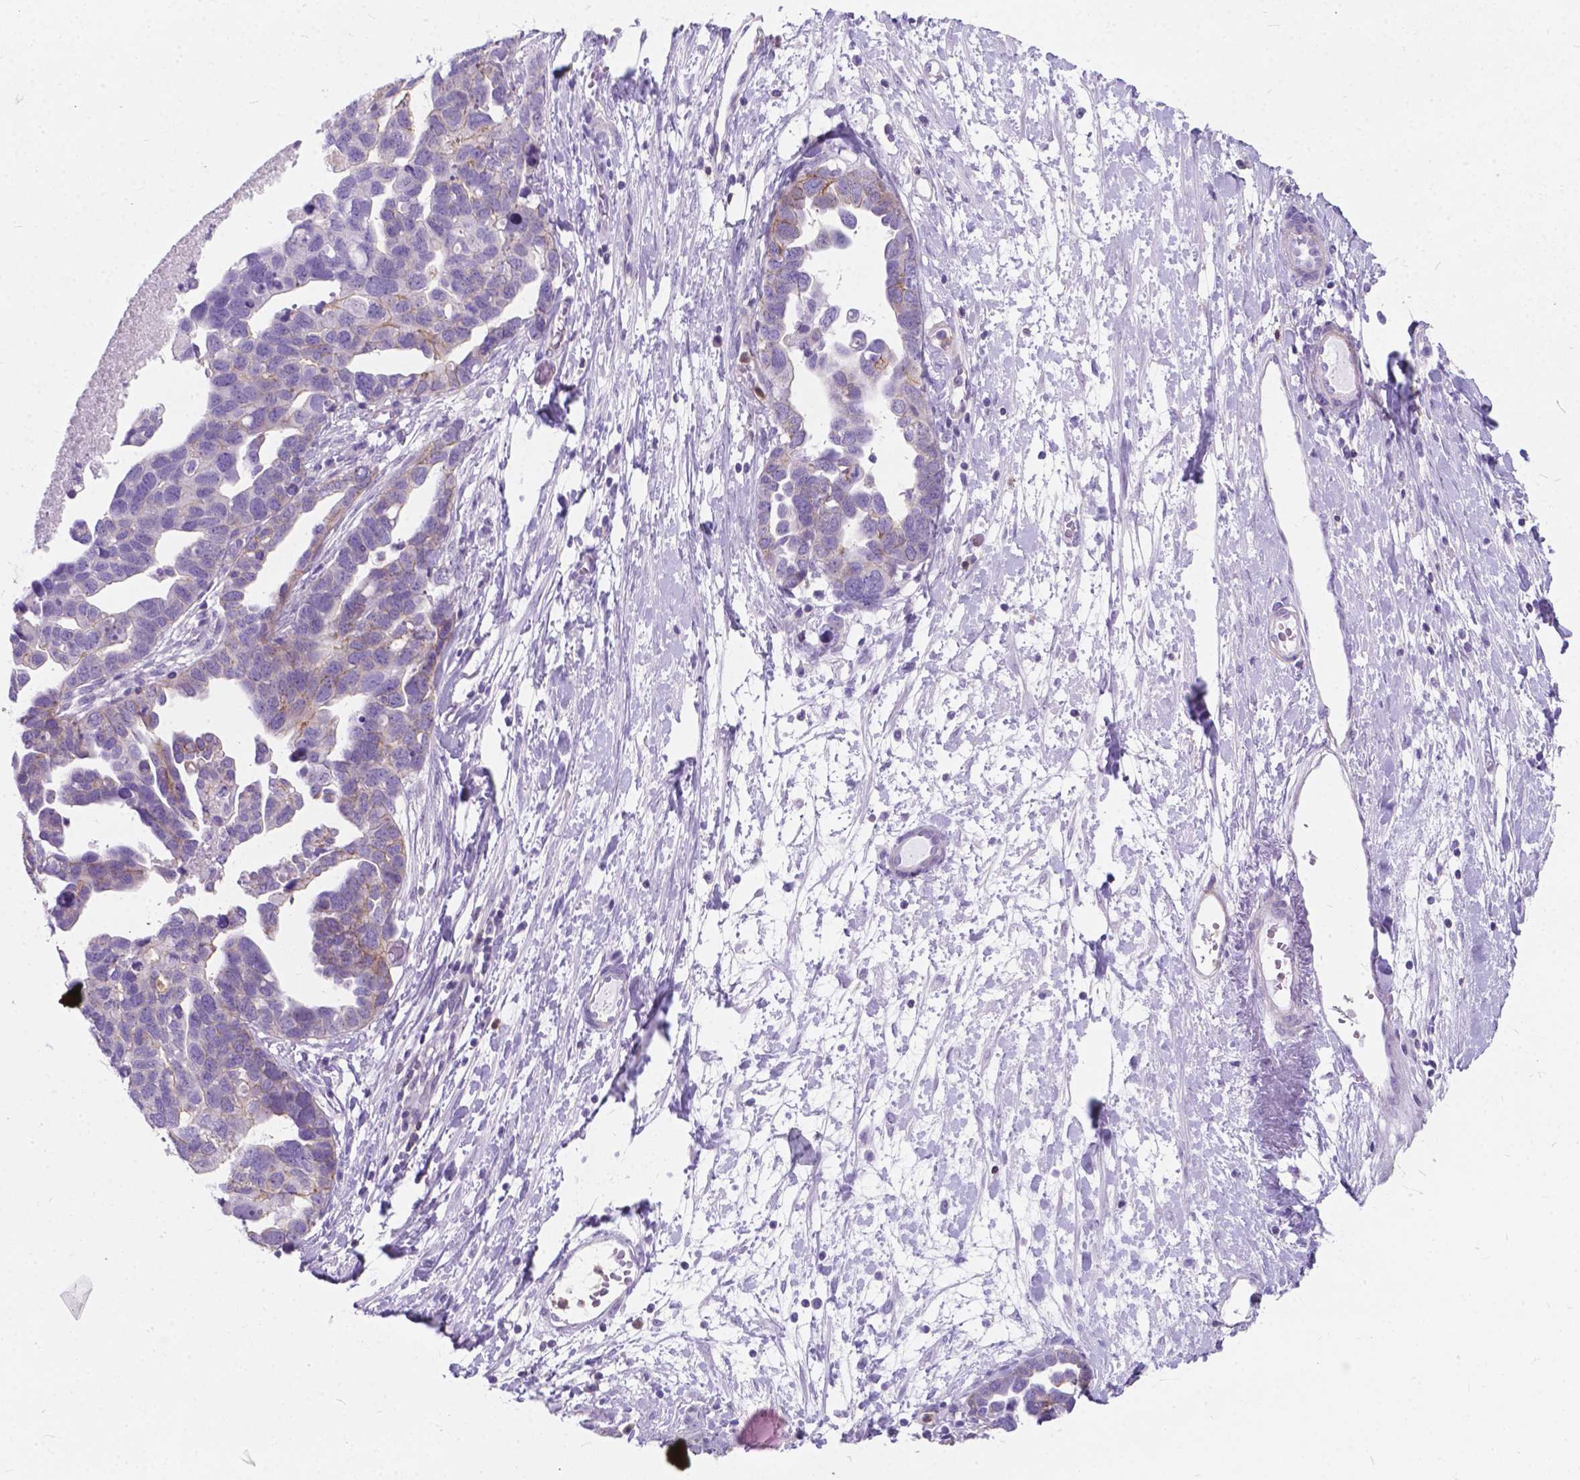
{"staining": {"intensity": "weak", "quantity": "<25%", "location": "cytoplasmic/membranous"}, "tissue": "ovarian cancer", "cell_type": "Tumor cells", "image_type": "cancer", "snomed": [{"axis": "morphology", "description": "Cystadenocarcinoma, serous, NOS"}, {"axis": "topography", "description": "Ovary"}], "caption": "High magnification brightfield microscopy of serous cystadenocarcinoma (ovarian) stained with DAB (3,3'-diaminobenzidine) (brown) and counterstained with hematoxylin (blue): tumor cells show no significant positivity. (Brightfield microscopy of DAB (3,3'-diaminobenzidine) IHC at high magnification).", "gene": "KIAA0040", "patient": {"sex": "female", "age": 54}}